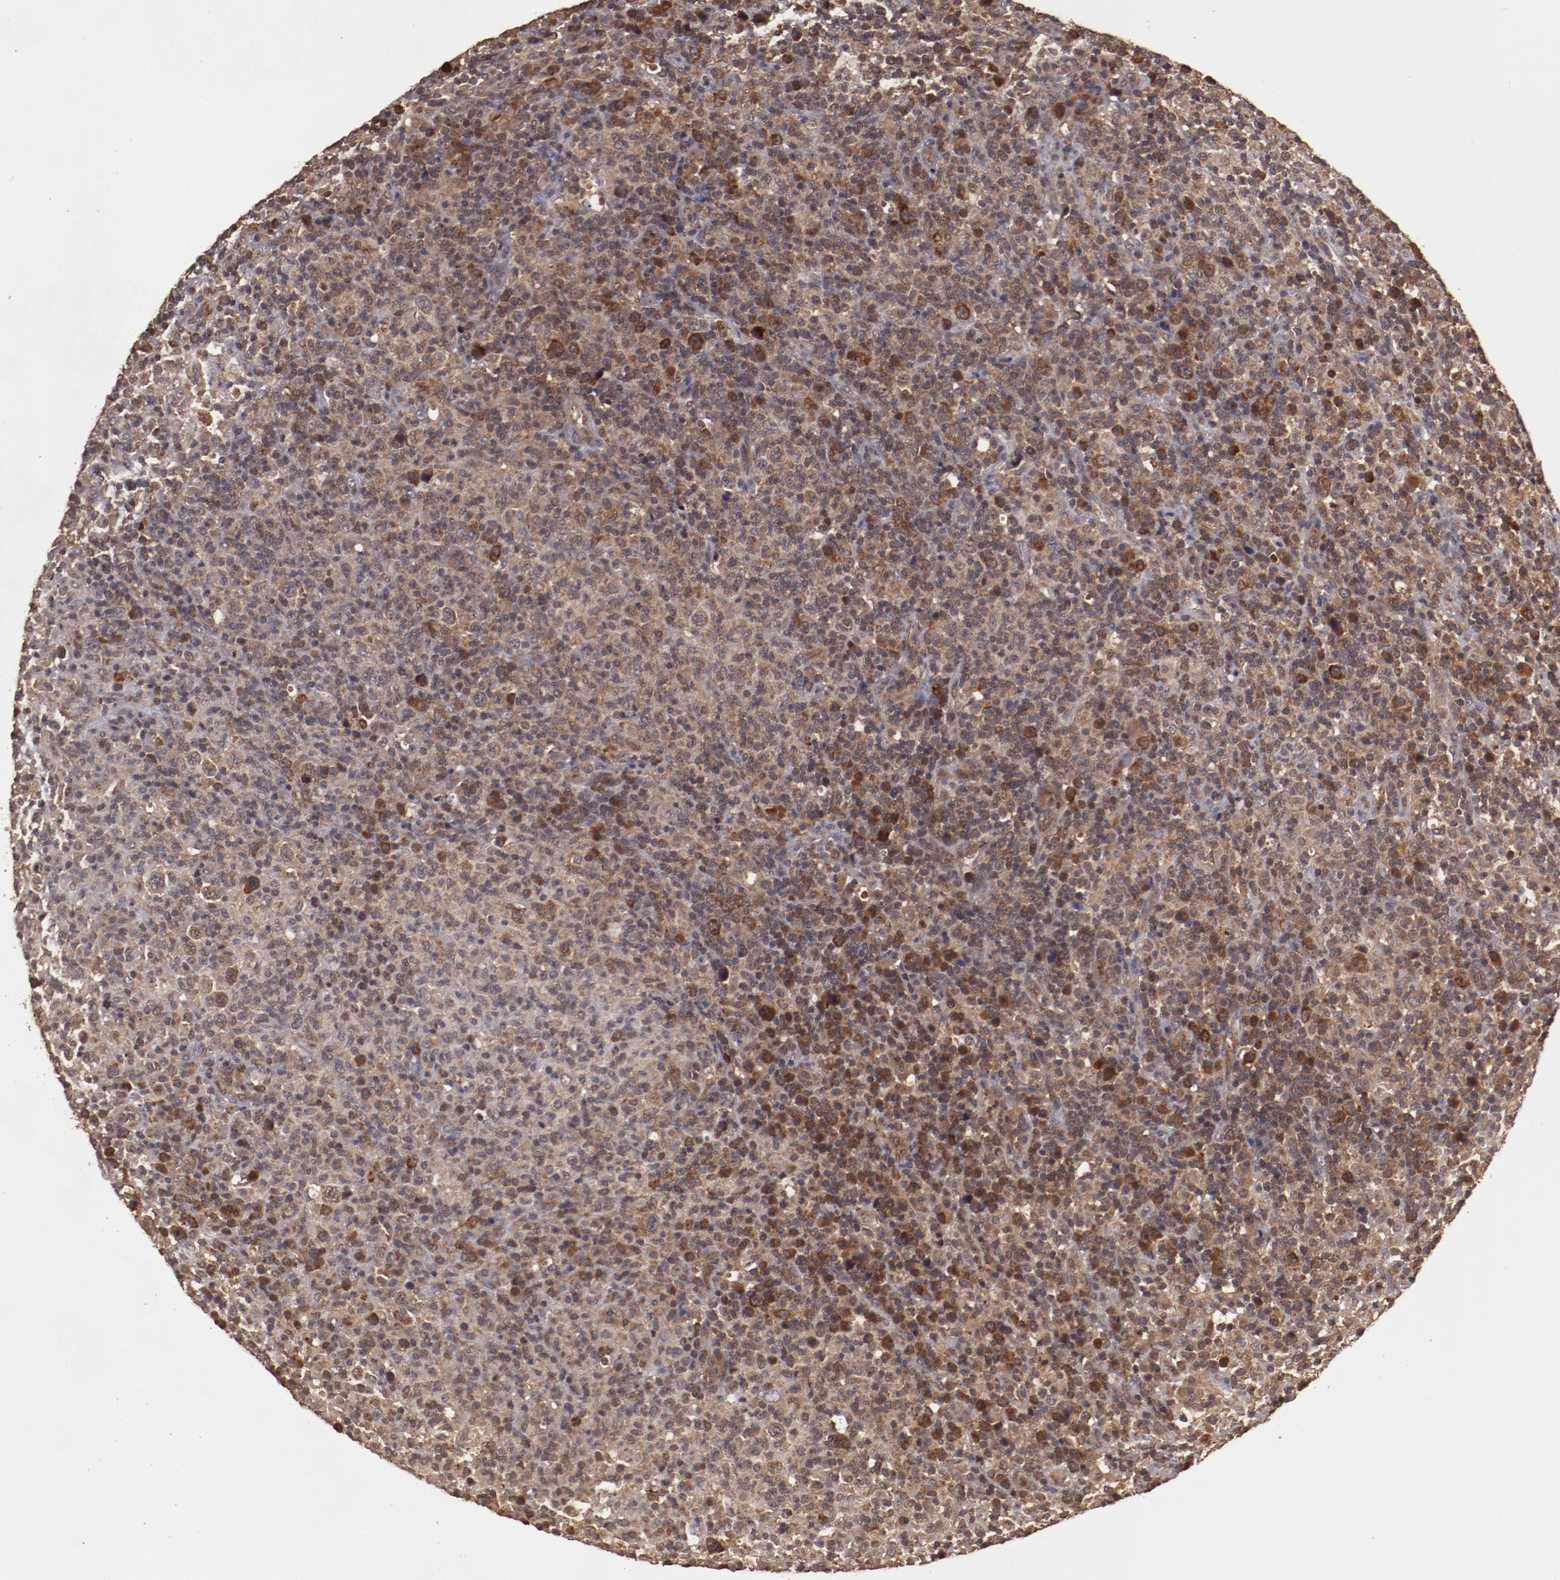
{"staining": {"intensity": "strong", "quantity": ">75%", "location": "cytoplasmic/membranous"}, "tissue": "lymphoma", "cell_type": "Tumor cells", "image_type": "cancer", "snomed": [{"axis": "morphology", "description": "Hodgkin's disease, NOS"}, {"axis": "topography", "description": "Lymph node"}], "caption": "Immunohistochemistry (IHC) (DAB (3,3'-diaminobenzidine)) staining of human lymphoma displays strong cytoplasmic/membranous protein positivity in approximately >75% of tumor cells. Using DAB (brown) and hematoxylin (blue) stains, captured at high magnification using brightfield microscopy.", "gene": "TXNDC16", "patient": {"sex": "male", "age": 65}}